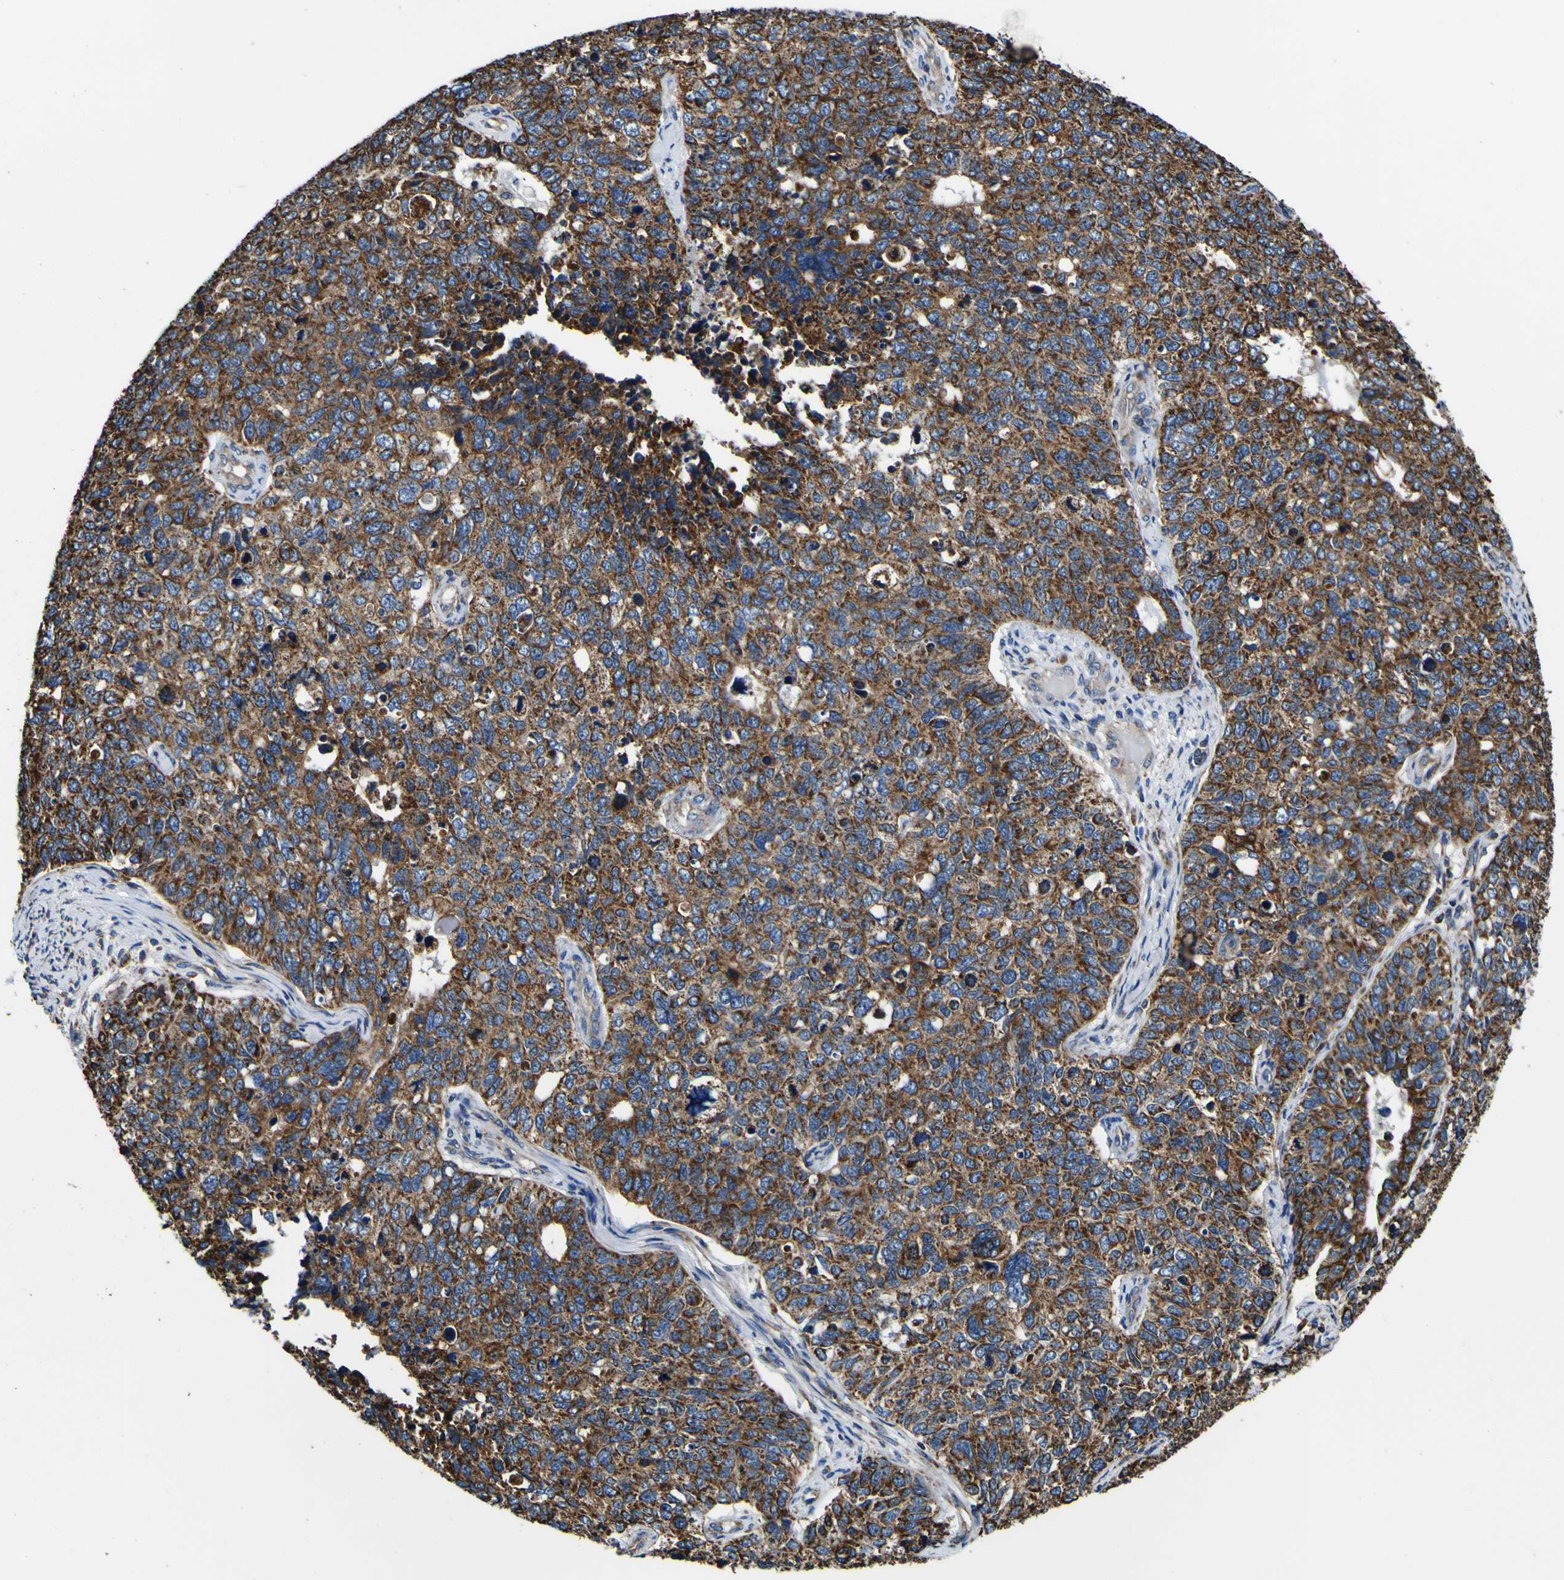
{"staining": {"intensity": "strong", "quantity": ">75%", "location": "cytoplasmic/membranous"}, "tissue": "cervical cancer", "cell_type": "Tumor cells", "image_type": "cancer", "snomed": [{"axis": "morphology", "description": "Squamous cell carcinoma, NOS"}, {"axis": "topography", "description": "Cervix"}], "caption": "Human cervical cancer (squamous cell carcinoma) stained with a brown dye displays strong cytoplasmic/membranous positive expression in about >75% of tumor cells.", "gene": "INPP5A", "patient": {"sex": "female", "age": 63}}